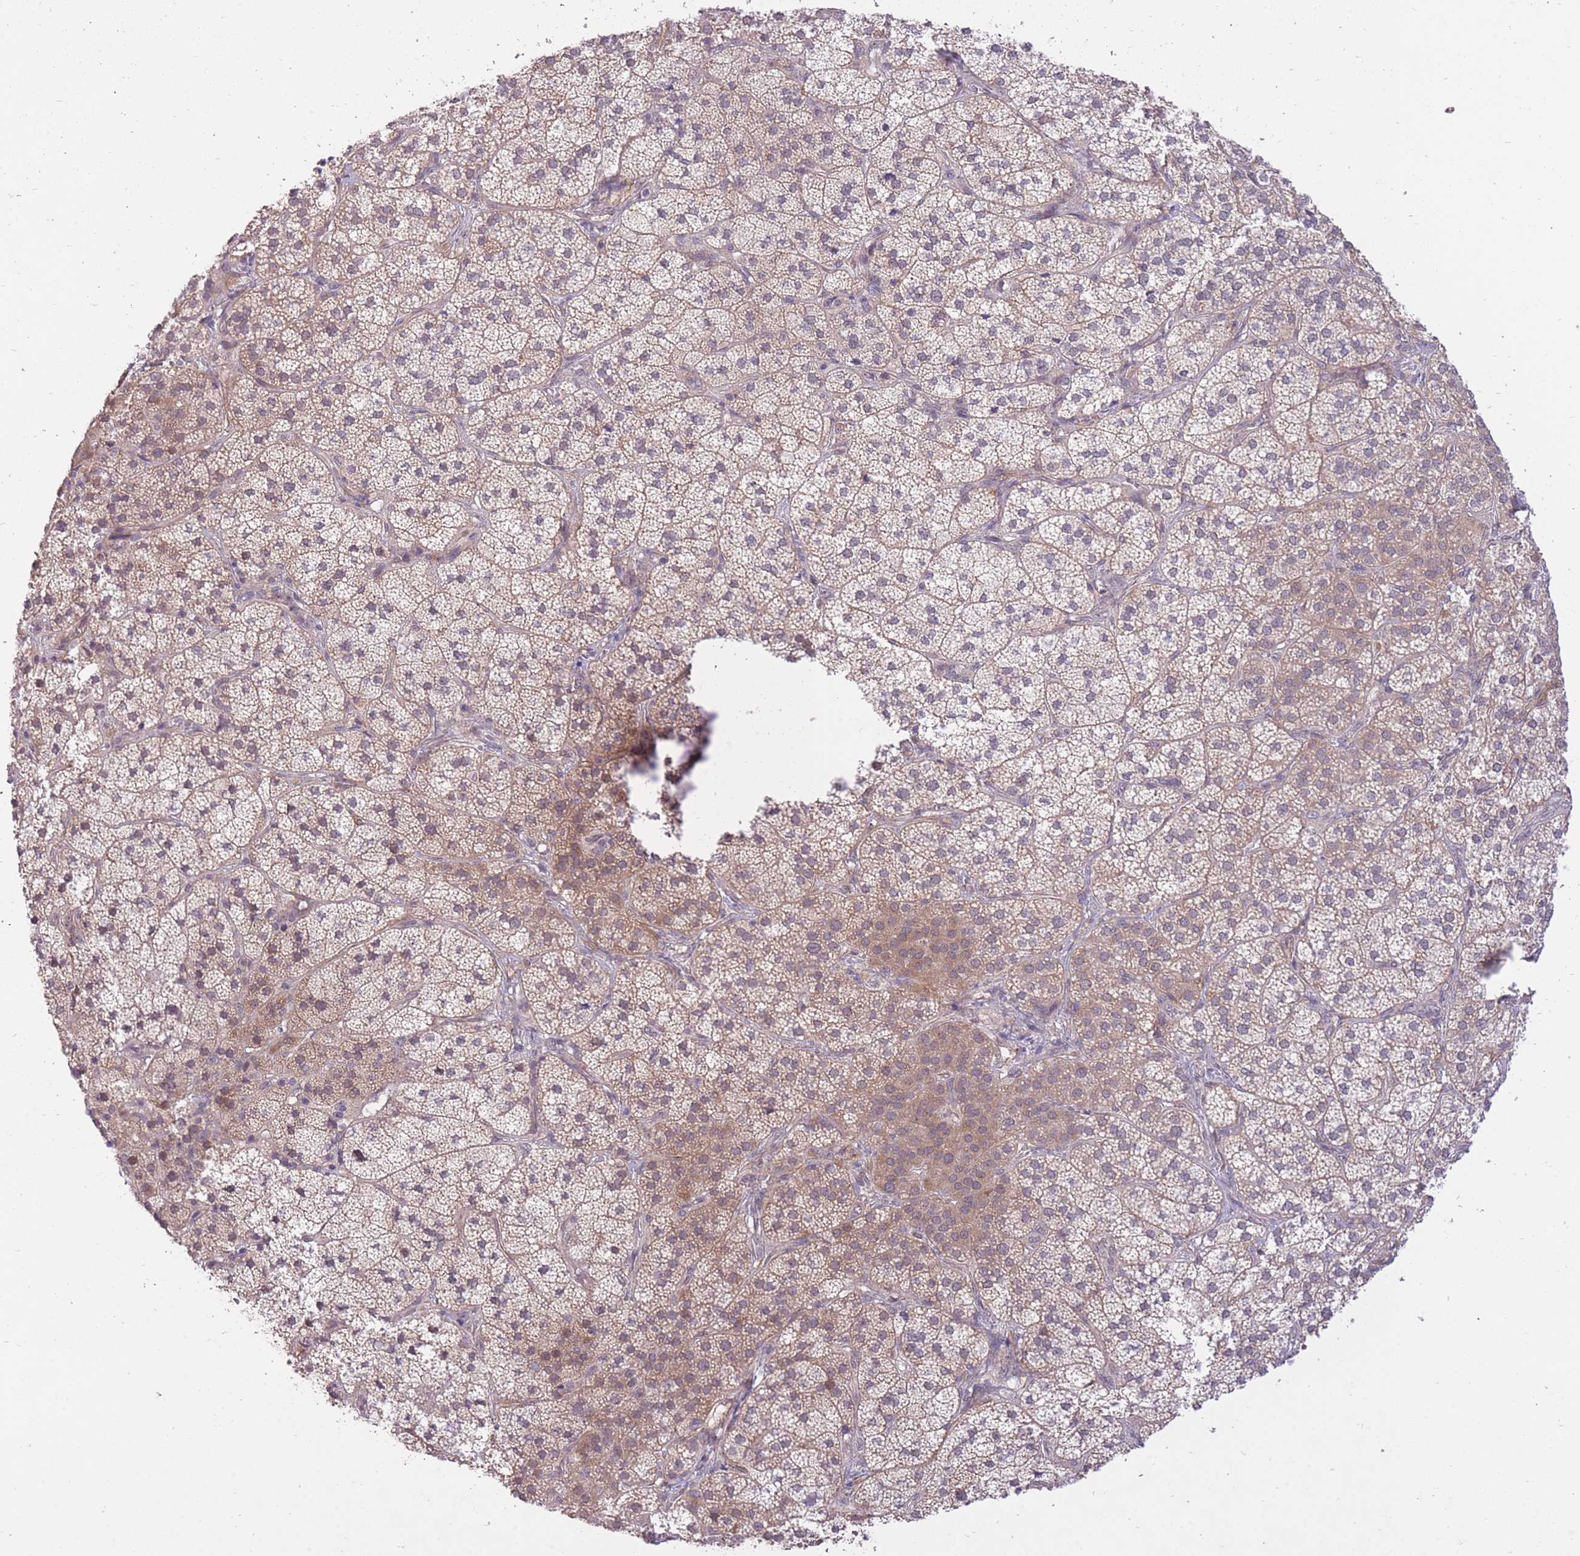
{"staining": {"intensity": "moderate", "quantity": "25%-75%", "location": "cytoplasmic/membranous"}, "tissue": "adrenal gland", "cell_type": "Glandular cells", "image_type": "normal", "snomed": [{"axis": "morphology", "description": "Normal tissue, NOS"}, {"axis": "topography", "description": "Adrenal gland"}], "caption": "Immunohistochemistry (IHC) micrograph of benign adrenal gland: adrenal gland stained using immunohistochemistry displays medium levels of moderate protein expression localized specifically in the cytoplasmic/membranous of glandular cells, appearing as a cytoplasmic/membranous brown color.", "gene": "ELOA2", "patient": {"sex": "female", "age": 58}}